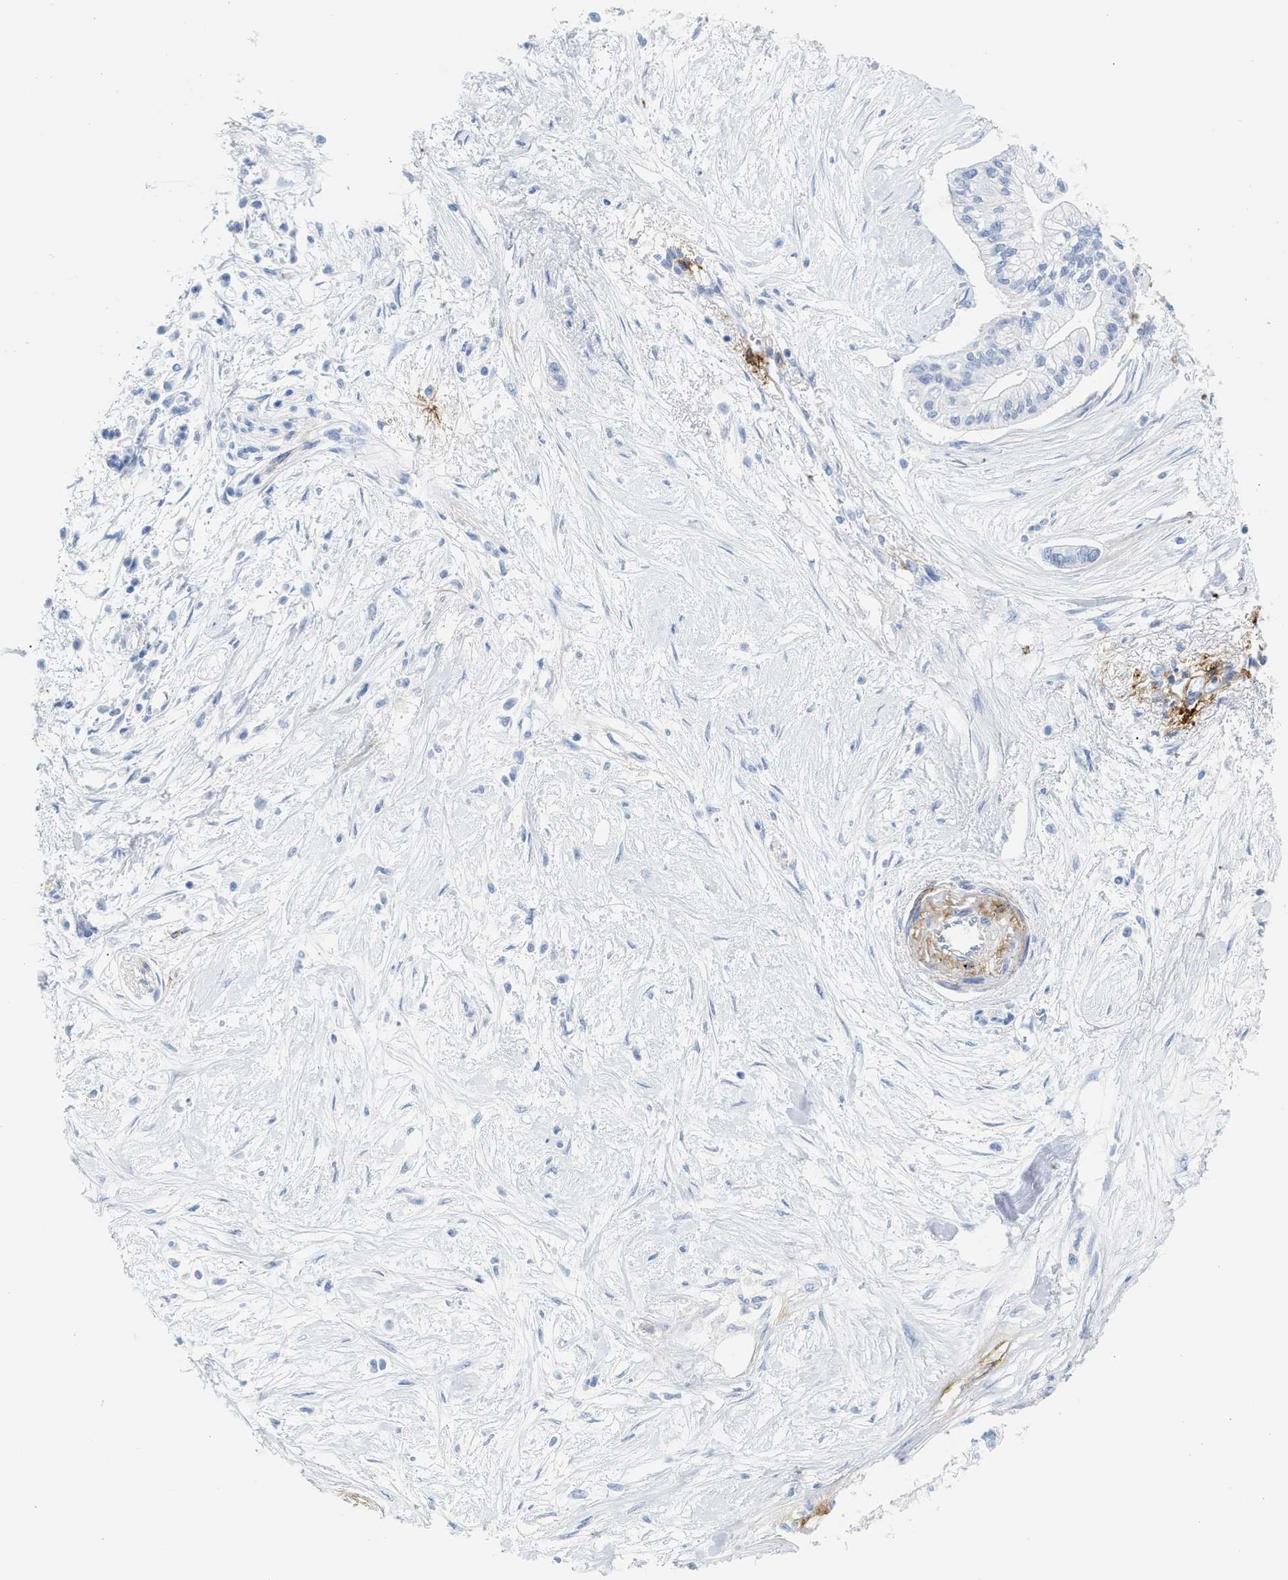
{"staining": {"intensity": "negative", "quantity": "none", "location": "none"}, "tissue": "pancreatic cancer", "cell_type": "Tumor cells", "image_type": "cancer", "snomed": [{"axis": "morphology", "description": "Adenocarcinoma, NOS"}, {"axis": "topography", "description": "Pancreas"}], "caption": "Immunohistochemistry (IHC) histopathology image of neoplastic tissue: human pancreatic cancer (adenocarcinoma) stained with DAB shows no significant protein expression in tumor cells.", "gene": "TNR", "patient": {"sex": "female", "age": 77}}